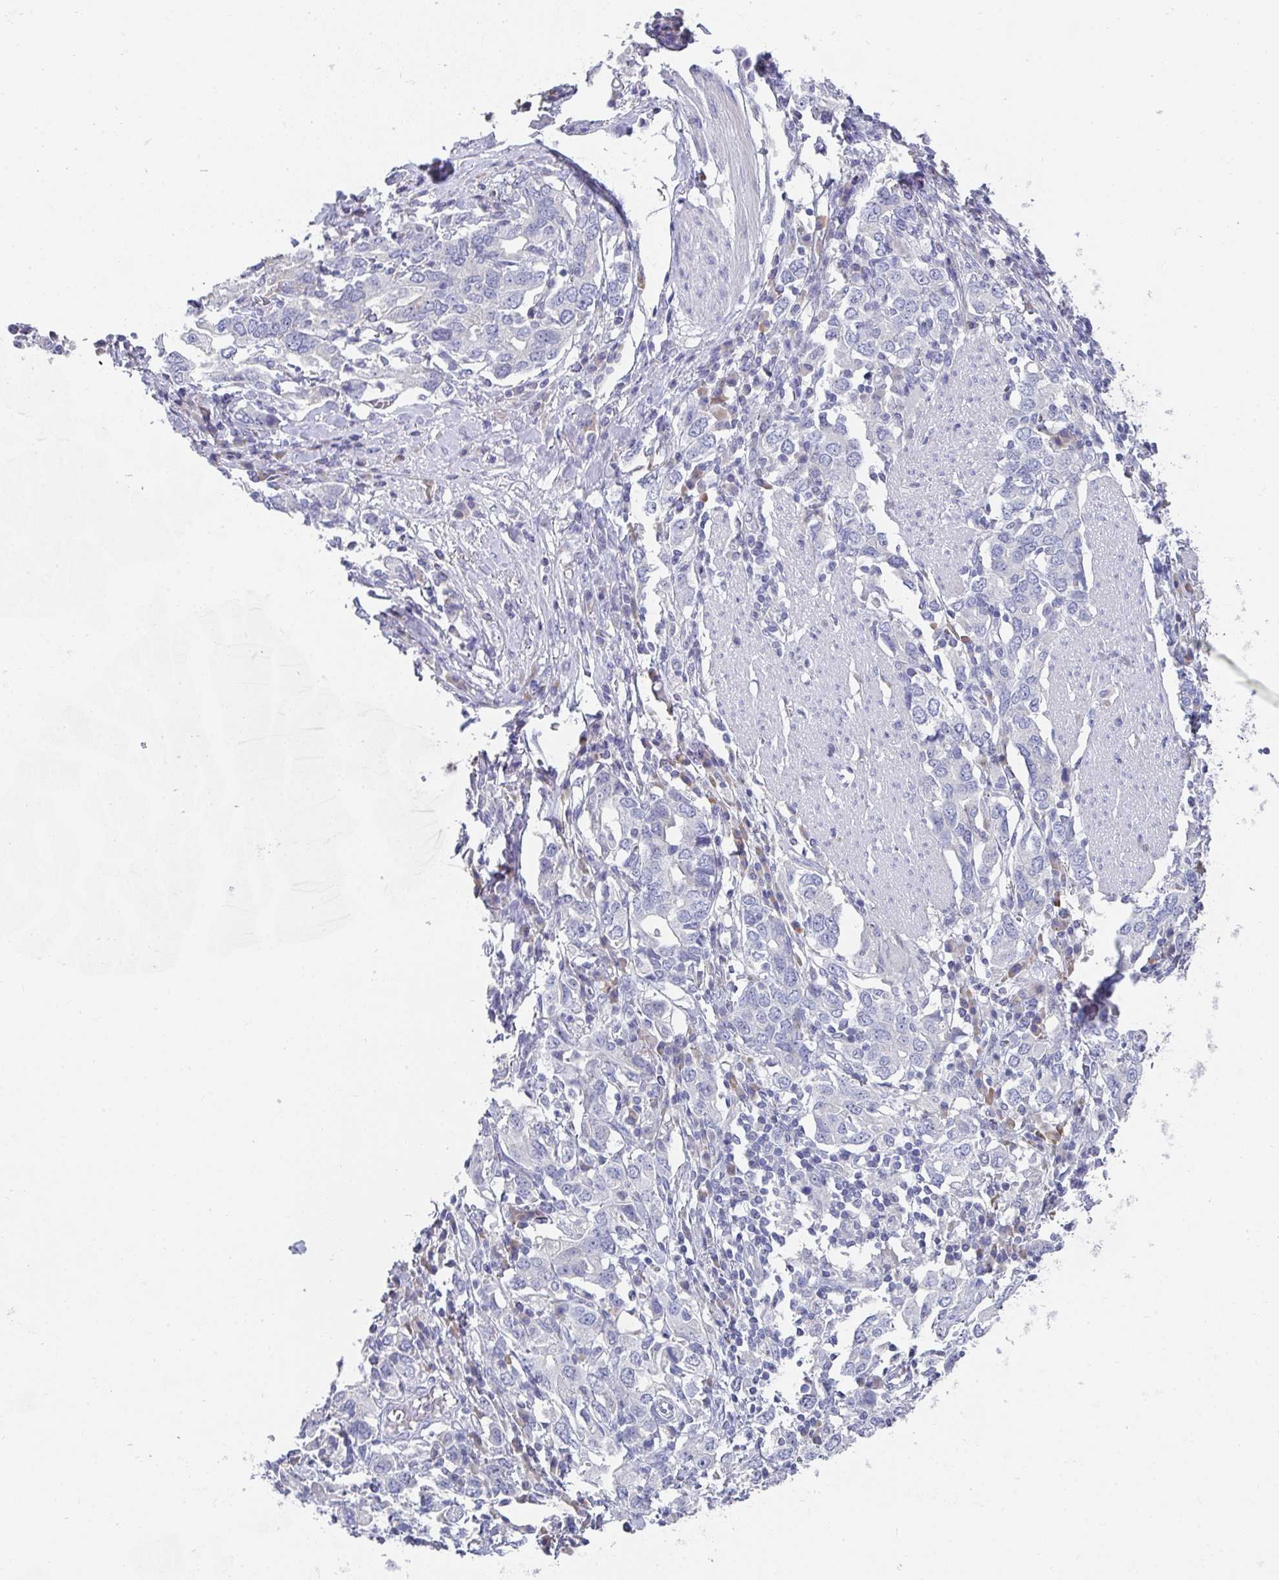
{"staining": {"intensity": "negative", "quantity": "none", "location": "none"}, "tissue": "stomach cancer", "cell_type": "Tumor cells", "image_type": "cancer", "snomed": [{"axis": "morphology", "description": "Adenocarcinoma, NOS"}, {"axis": "topography", "description": "Stomach, upper"}, {"axis": "topography", "description": "Stomach"}], "caption": "Tumor cells show no significant staining in stomach cancer.", "gene": "NOXRED1", "patient": {"sex": "male", "age": 62}}